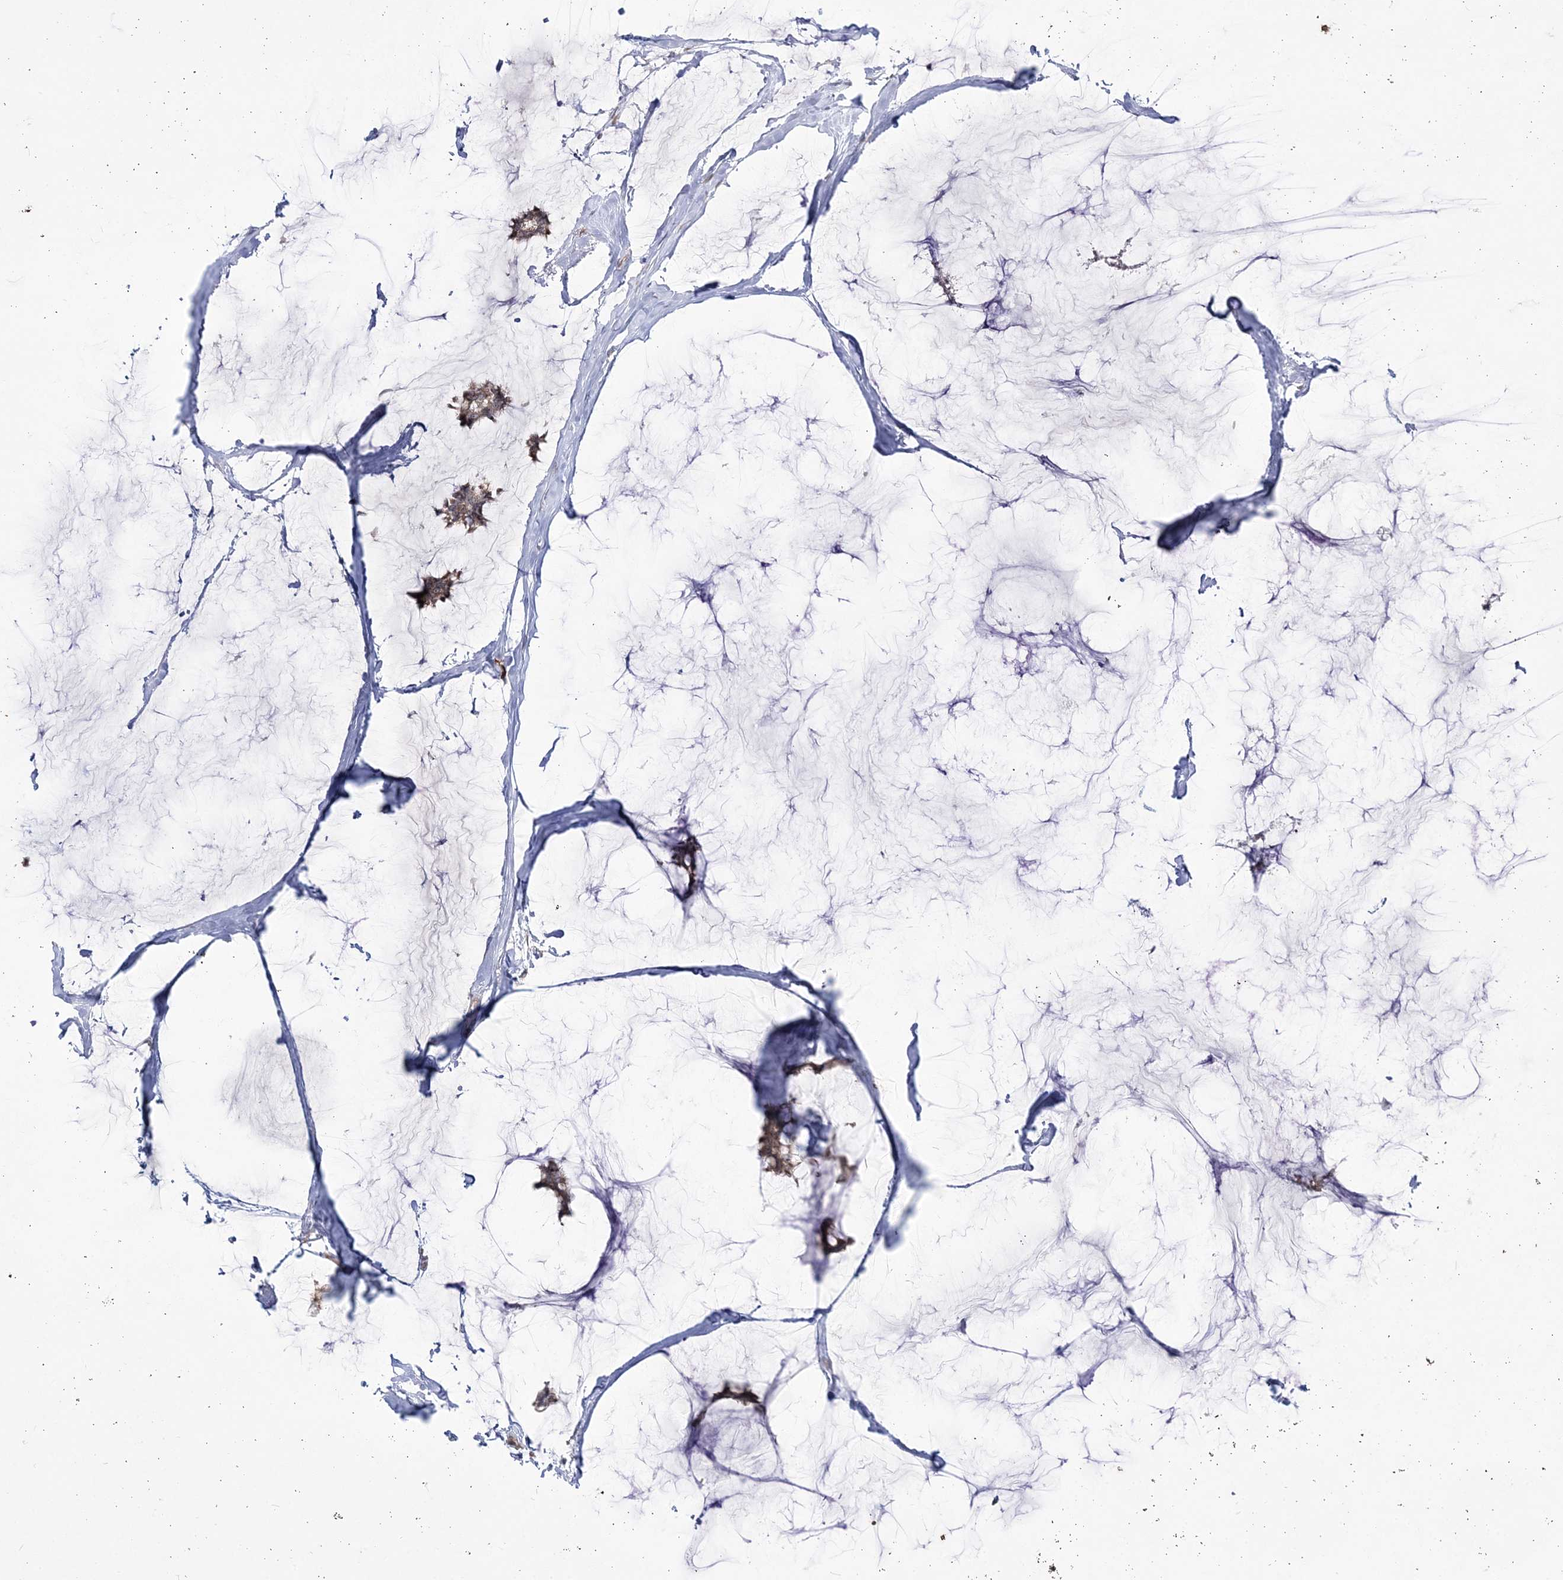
{"staining": {"intensity": "weak", "quantity": ">75%", "location": "cytoplasmic/membranous"}, "tissue": "breast cancer", "cell_type": "Tumor cells", "image_type": "cancer", "snomed": [{"axis": "morphology", "description": "Duct carcinoma"}, {"axis": "topography", "description": "Breast"}], "caption": "Immunohistochemical staining of human invasive ductal carcinoma (breast) shows low levels of weak cytoplasmic/membranous expression in about >75% of tumor cells.", "gene": "DHX57", "patient": {"sex": "female", "age": 93}}